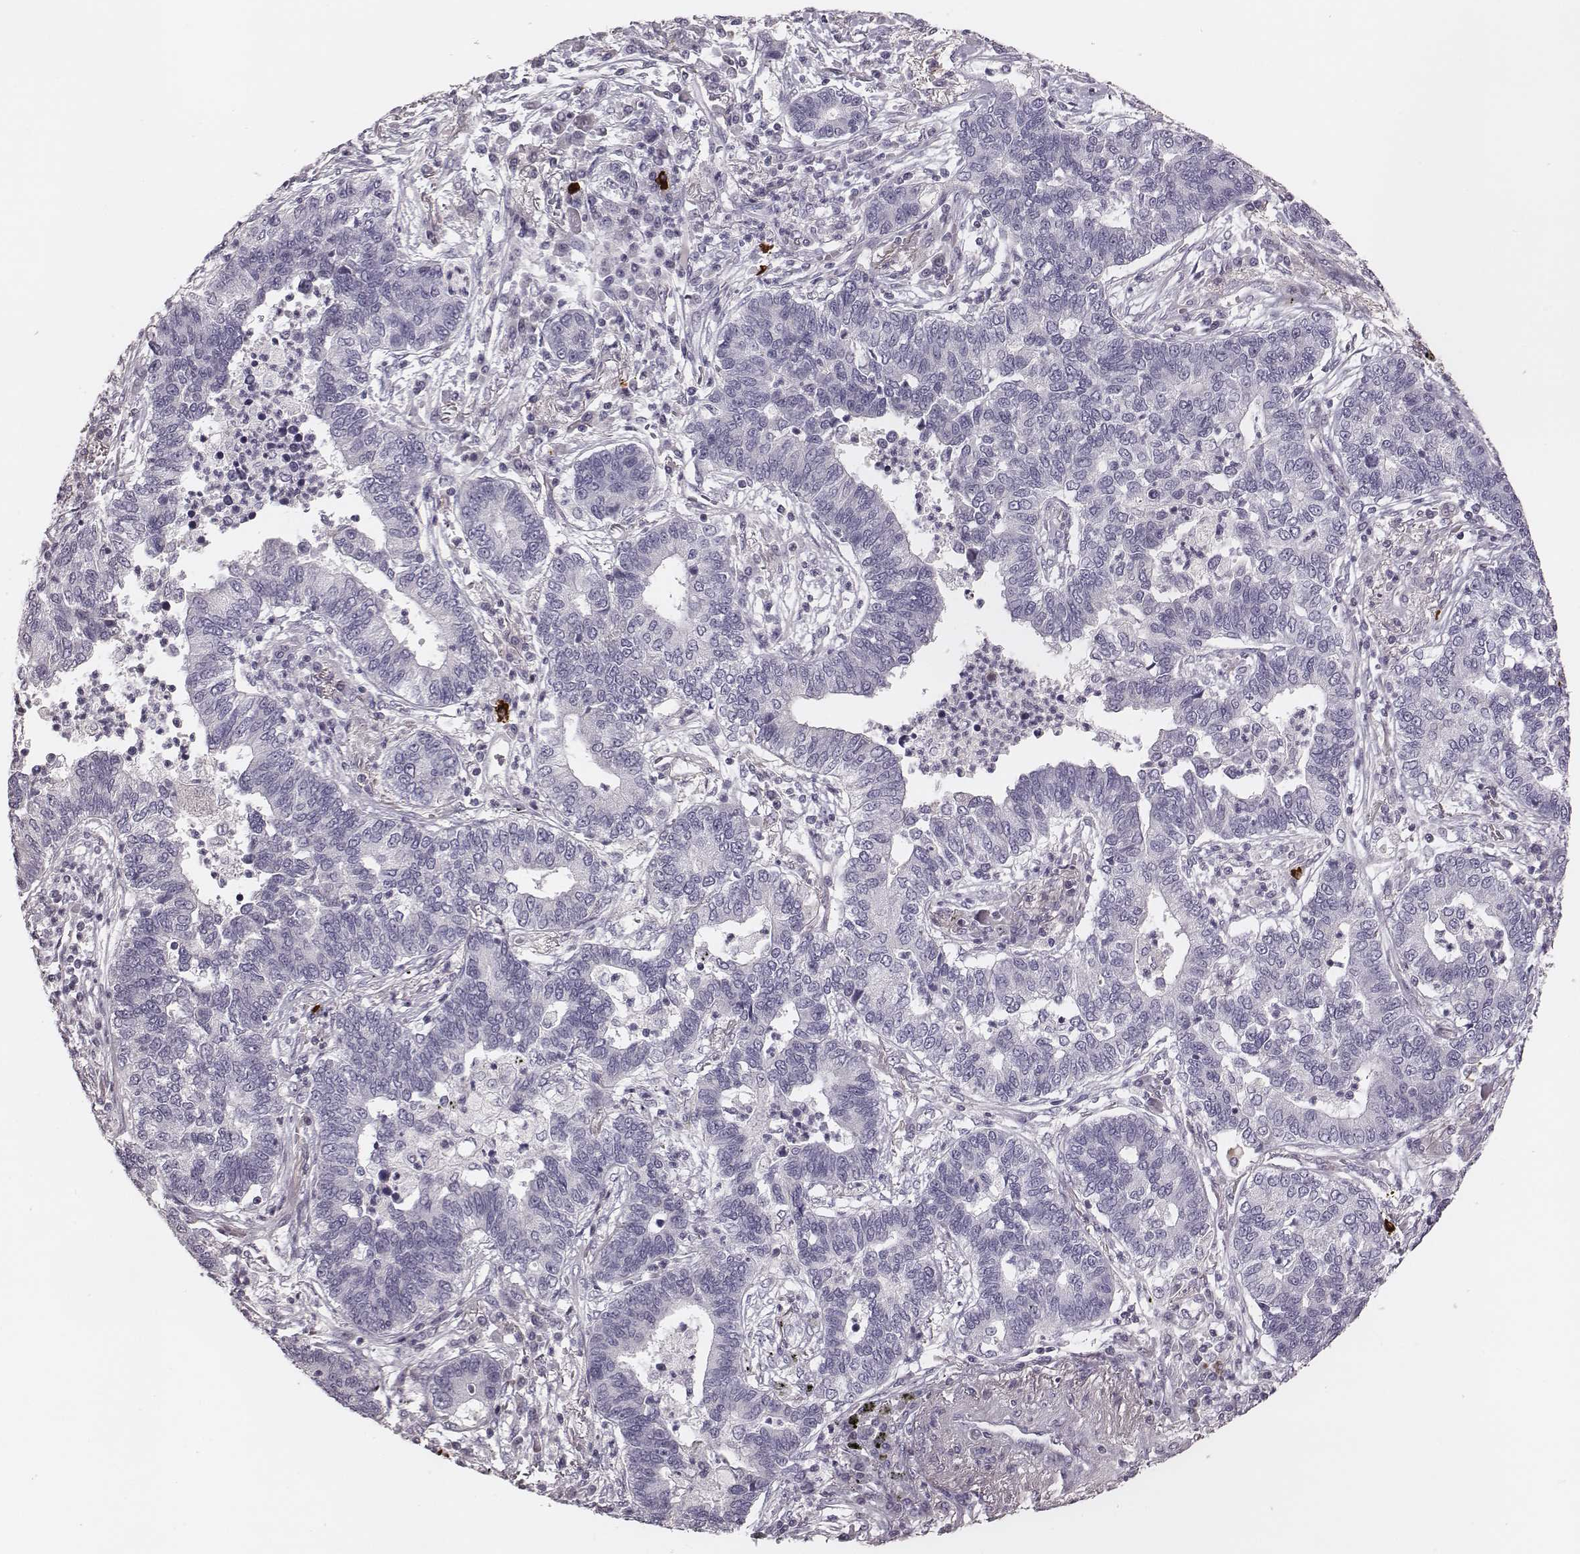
{"staining": {"intensity": "negative", "quantity": "none", "location": "none"}, "tissue": "lung cancer", "cell_type": "Tumor cells", "image_type": "cancer", "snomed": [{"axis": "morphology", "description": "Adenocarcinoma, NOS"}, {"axis": "topography", "description": "Lung"}], "caption": "An immunohistochemistry histopathology image of lung cancer (adenocarcinoma) is shown. There is no staining in tumor cells of lung cancer (adenocarcinoma).", "gene": "S100Z", "patient": {"sex": "female", "age": 57}}